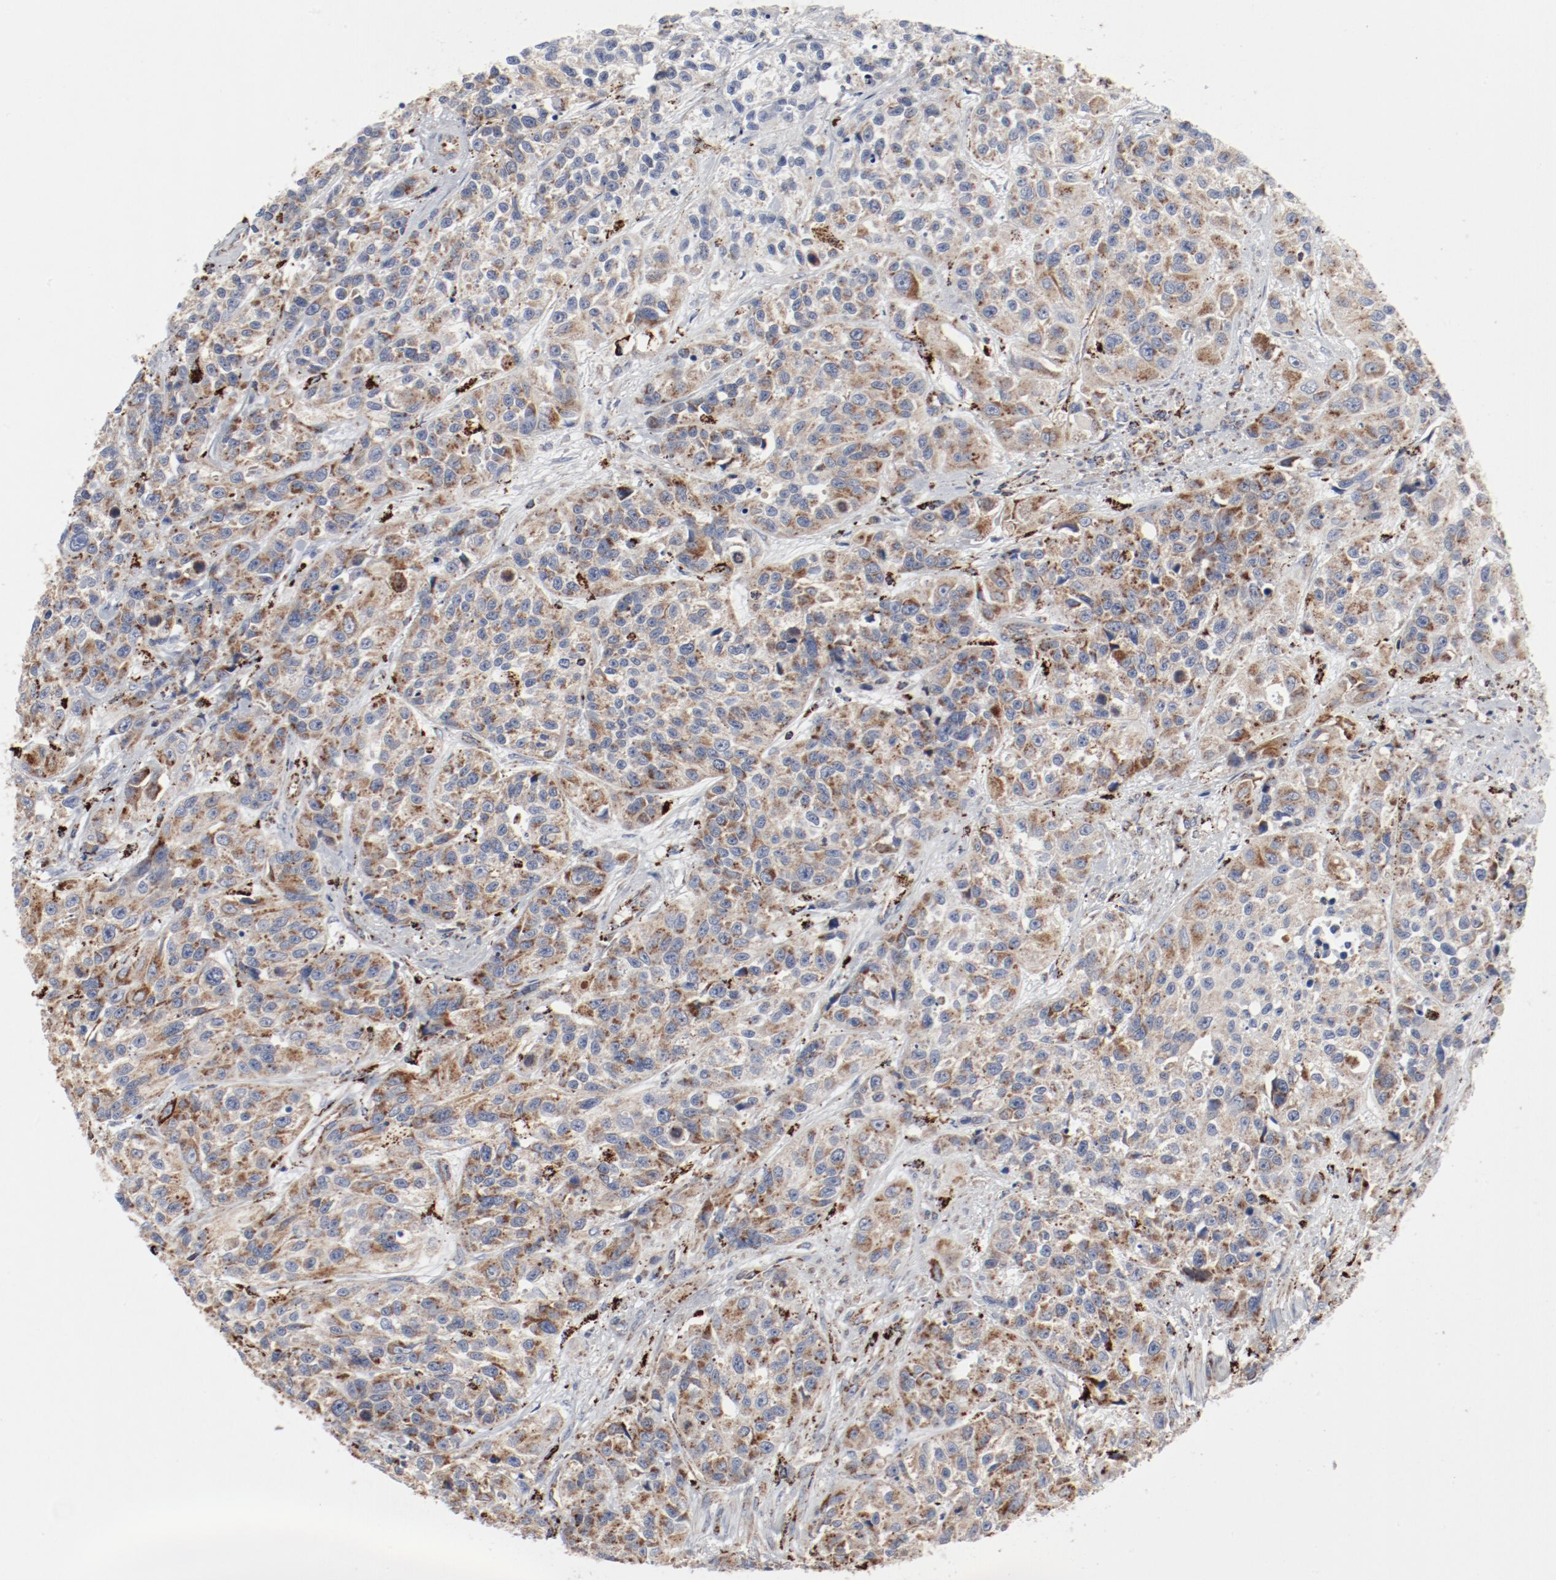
{"staining": {"intensity": "moderate", "quantity": "25%-75%", "location": "cytoplasmic/membranous"}, "tissue": "urothelial cancer", "cell_type": "Tumor cells", "image_type": "cancer", "snomed": [{"axis": "morphology", "description": "Urothelial carcinoma, High grade"}, {"axis": "topography", "description": "Urinary bladder"}], "caption": "Human high-grade urothelial carcinoma stained with a brown dye shows moderate cytoplasmic/membranous positive staining in about 25%-75% of tumor cells.", "gene": "SETD3", "patient": {"sex": "female", "age": 81}}